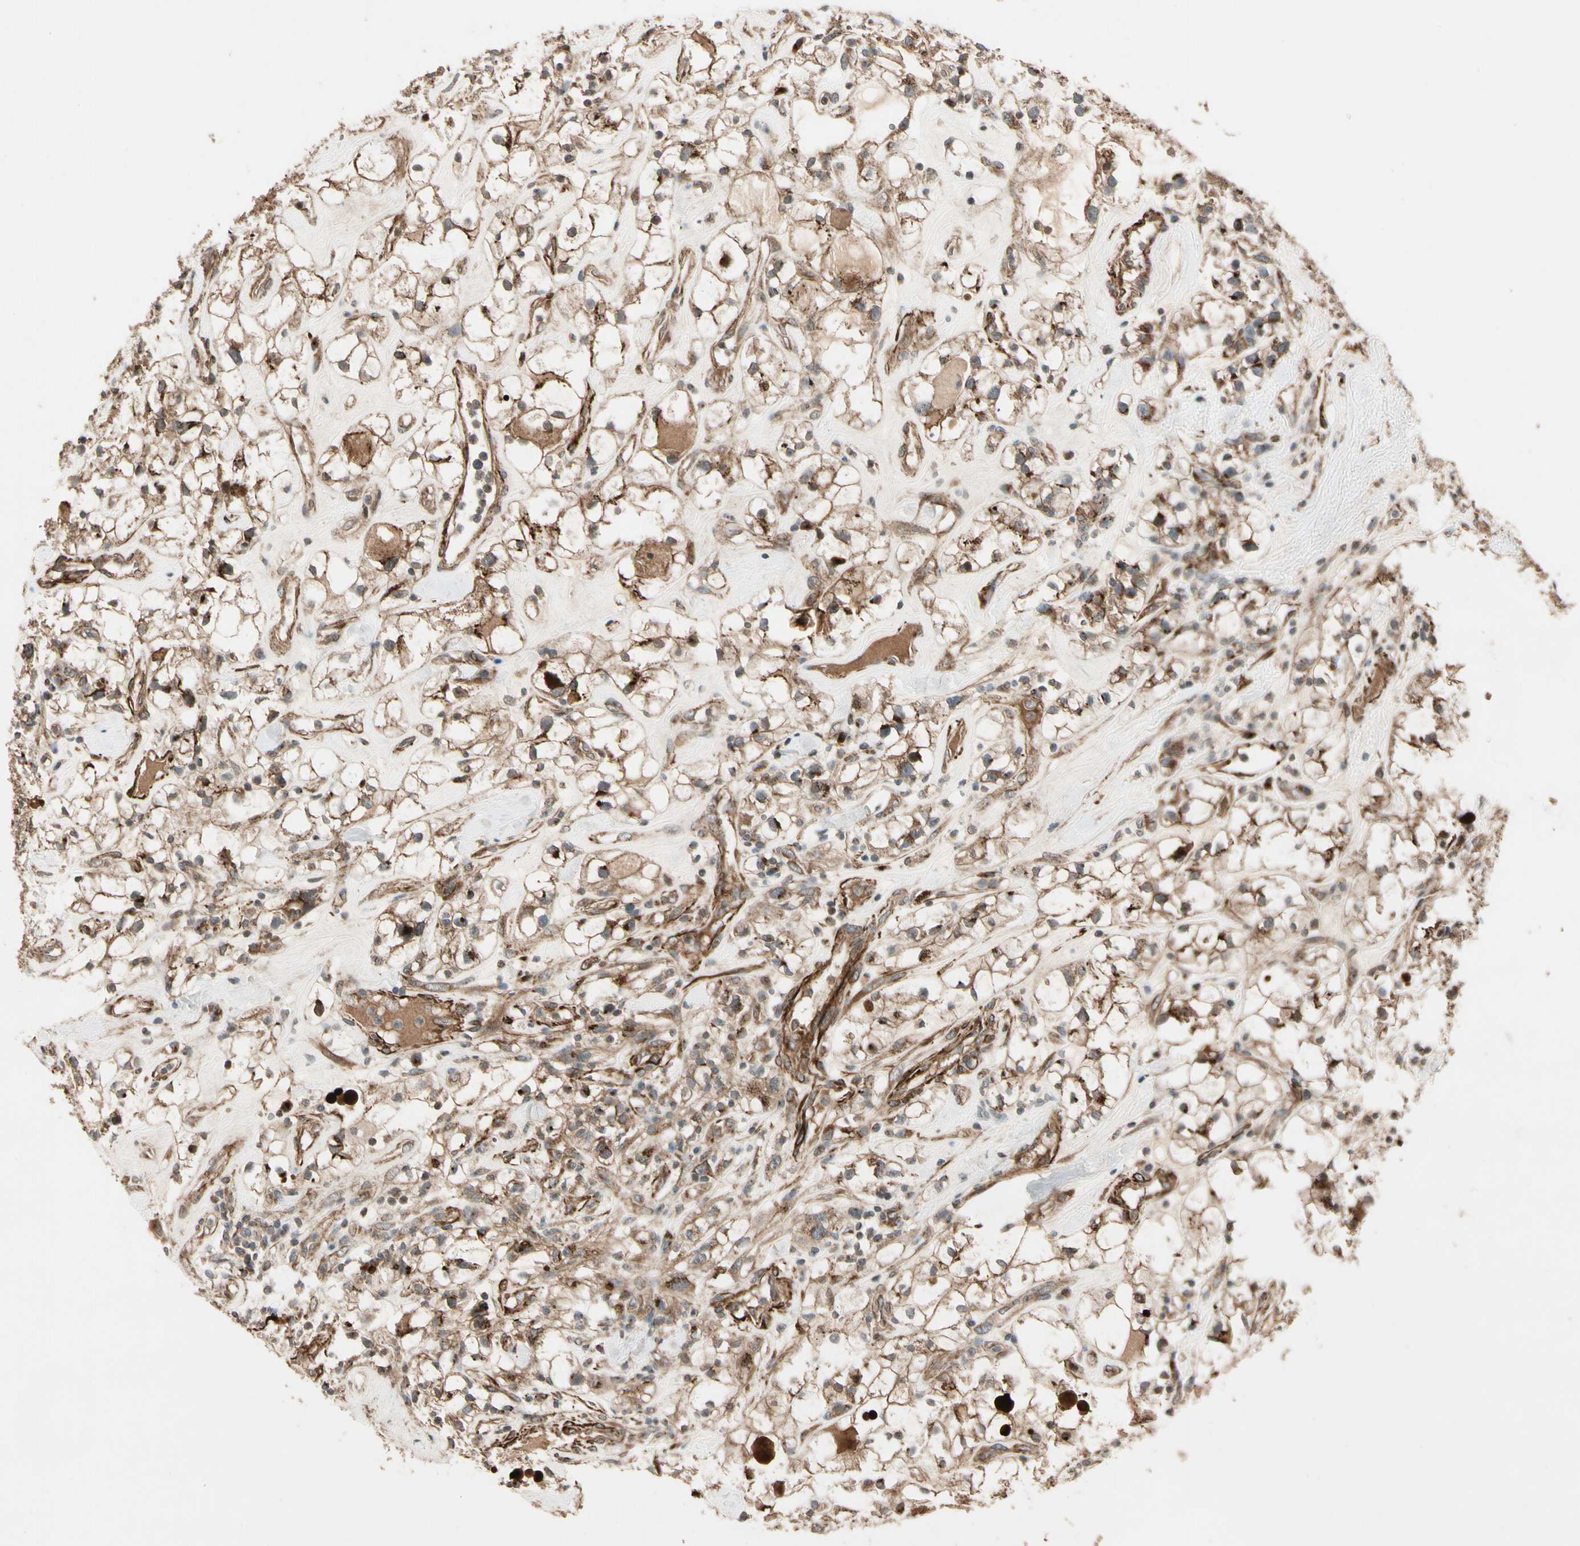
{"staining": {"intensity": "moderate", "quantity": ">75%", "location": "cytoplasmic/membranous"}, "tissue": "renal cancer", "cell_type": "Tumor cells", "image_type": "cancer", "snomed": [{"axis": "morphology", "description": "Adenocarcinoma, NOS"}, {"axis": "topography", "description": "Kidney"}], "caption": "Renal cancer (adenocarcinoma) stained with DAB (3,3'-diaminobenzidine) immunohistochemistry demonstrates medium levels of moderate cytoplasmic/membranous staining in approximately >75% of tumor cells.", "gene": "GCK", "patient": {"sex": "female", "age": 60}}